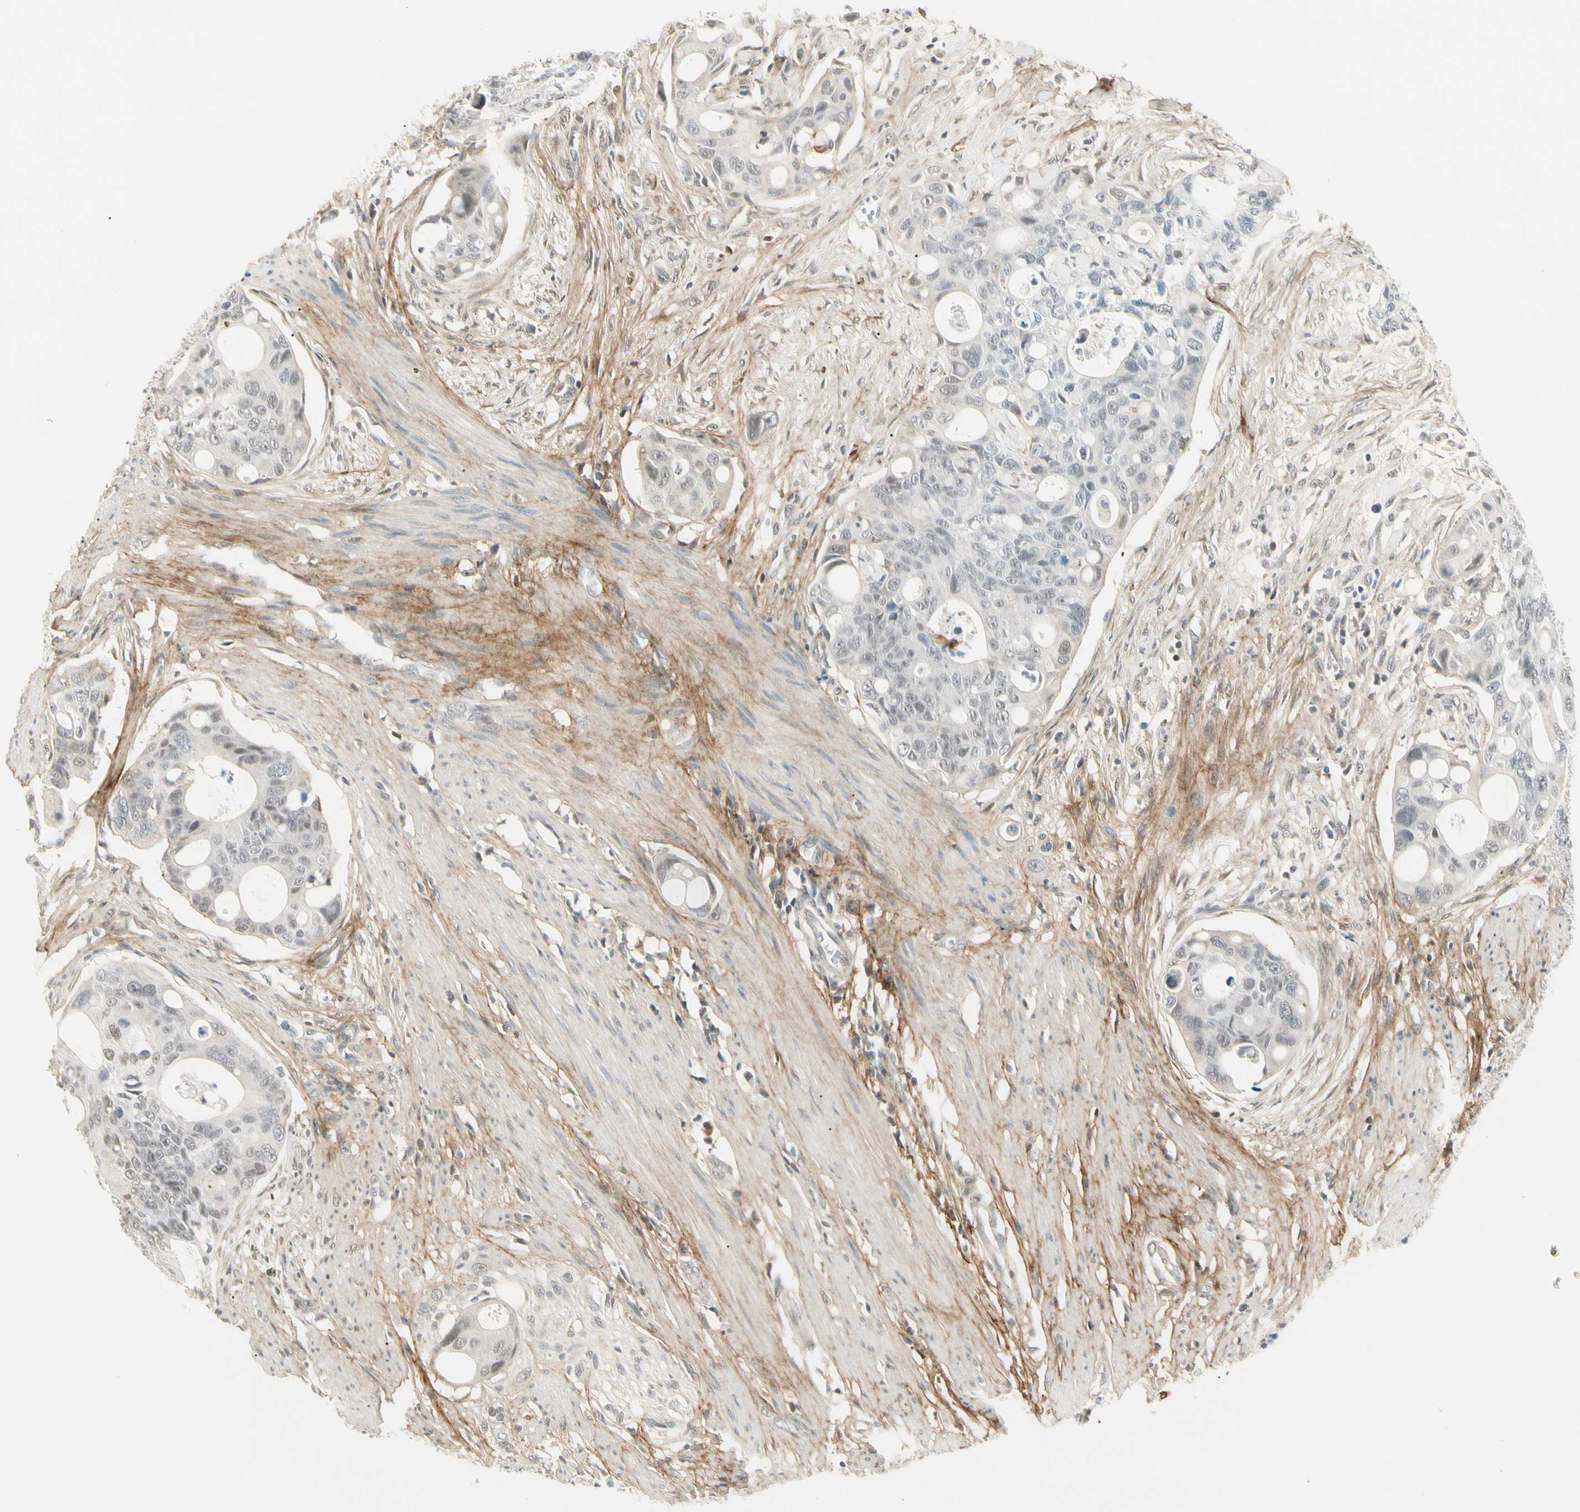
{"staining": {"intensity": "weak", "quantity": "25%-75%", "location": "nuclear"}, "tissue": "colorectal cancer", "cell_type": "Tumor cells", "image_type": "cancer", "snomed": [{"axis": "morphology", "description": "Adenocarcinoma, NOS"}, {"axis": "topography", "description": "Colon"}], "caption": "Immunohistochemical staining of human colorectal adenocarcinoma shows weak nuclear protein positivity in approximately 25%-75% of tumor cells. Using DAB (brown) and hematoxylin (blue) stains, captured at high magnification using brightfield microscopy.", "gene": "ASPN", "patient": {"sex": "female", "age": 57}}